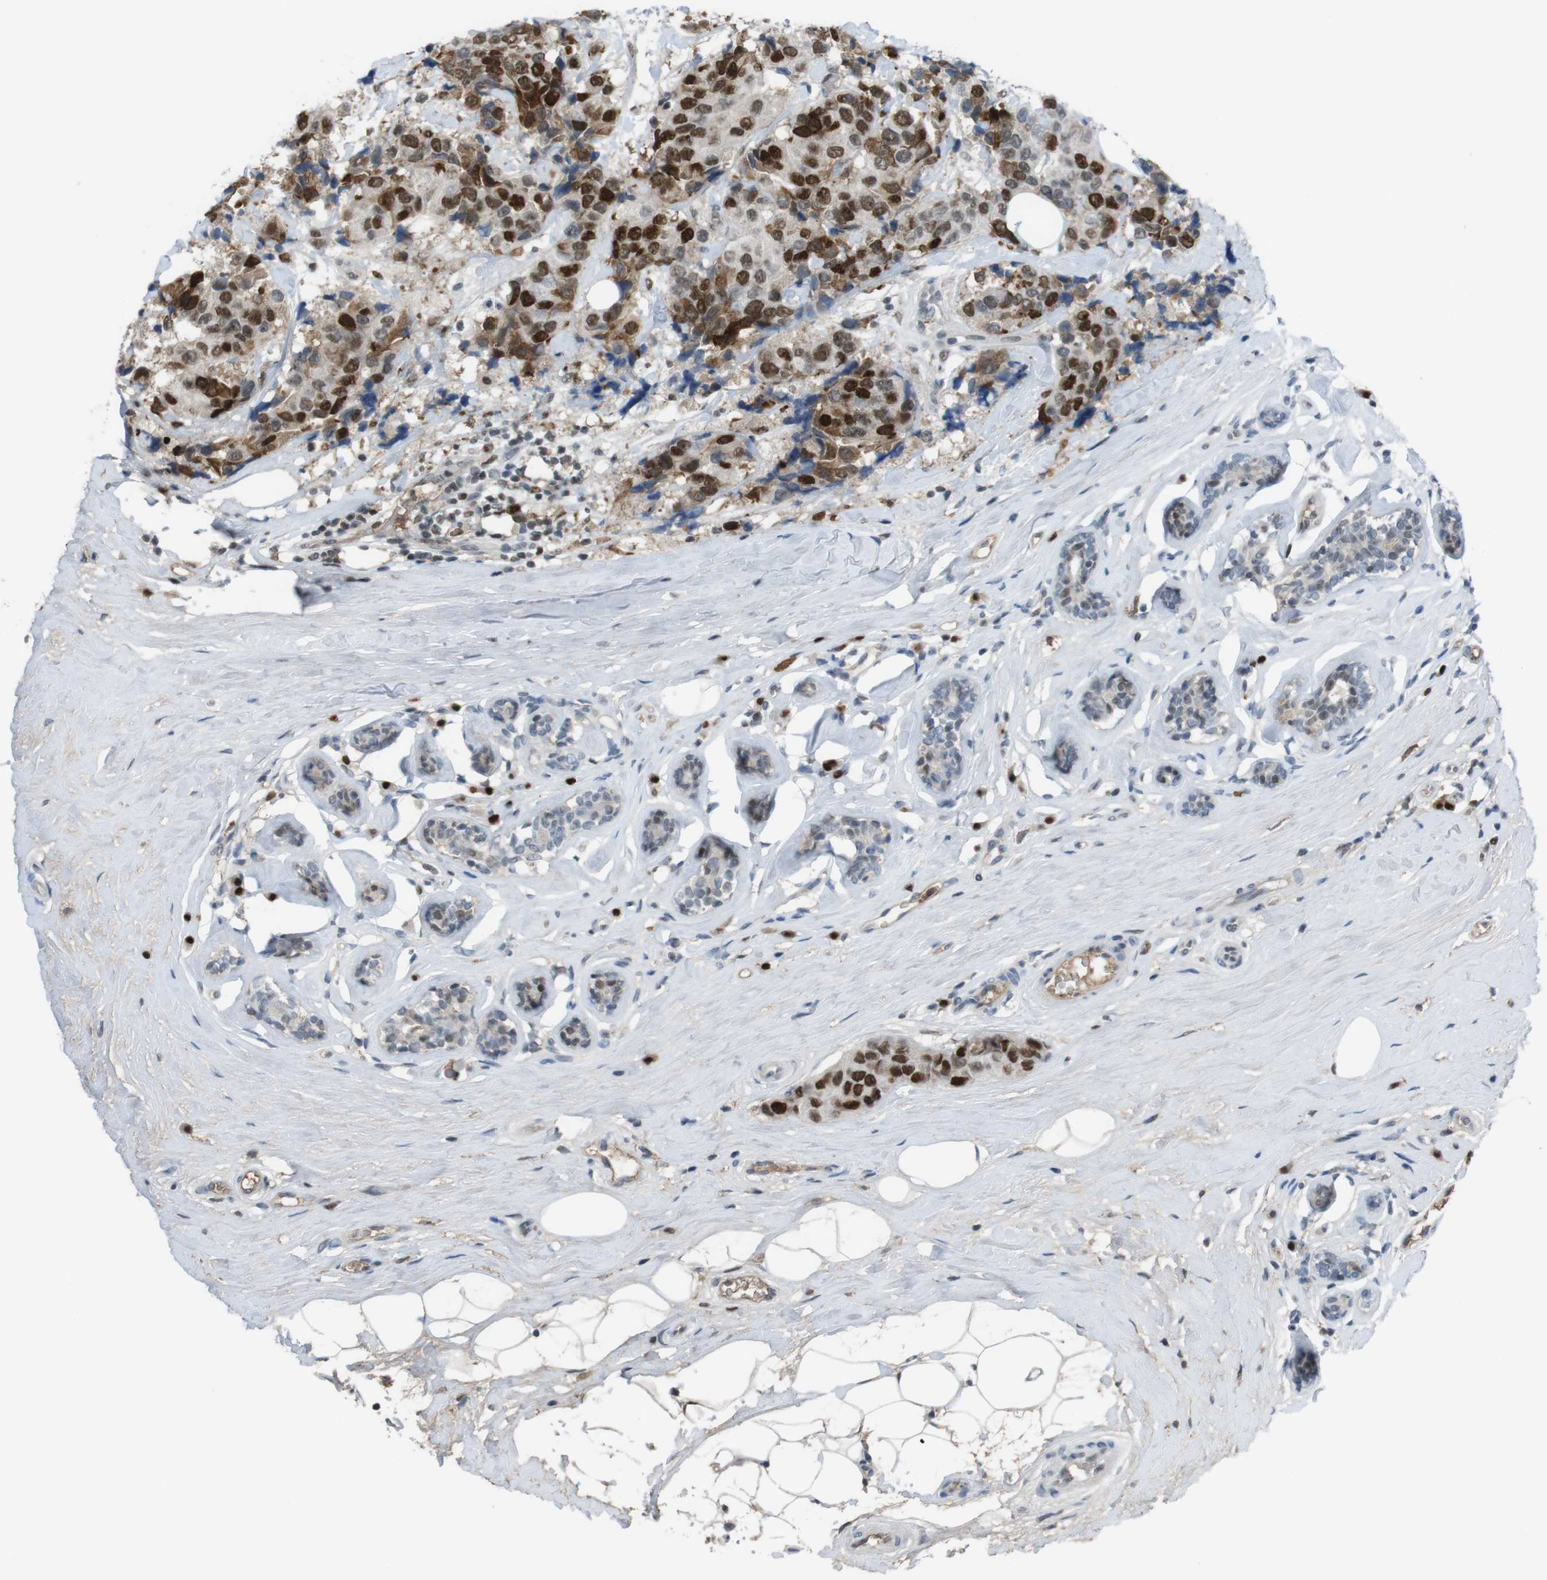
{"staining": {"intensity": "strong", "quantity": ">75%", "location": "nuclear"}, "tissue": "breast cancer", "cell_type": "Tumor cells", "image_type": "cancer", "snomed": [{"axis": "morphology", "description": "Normal tissue, NOS"}, {"axis": "morphology", "description": "Duct carcinoma"}, {"axis": "topography", "description": "Breast"}], "caption": "Brown immunohistochemical staining in human breast cancer demonstrates strong nuclear expression in about >75% of tumor cells. Using DAB (3,3'-diaminobenzidine) (brown) and hematoxylin (blue) stains, captured at high magnification using brightfield microscopy.", "gene": "SUB1", "patient": {"sex": "female", "age": 39}}